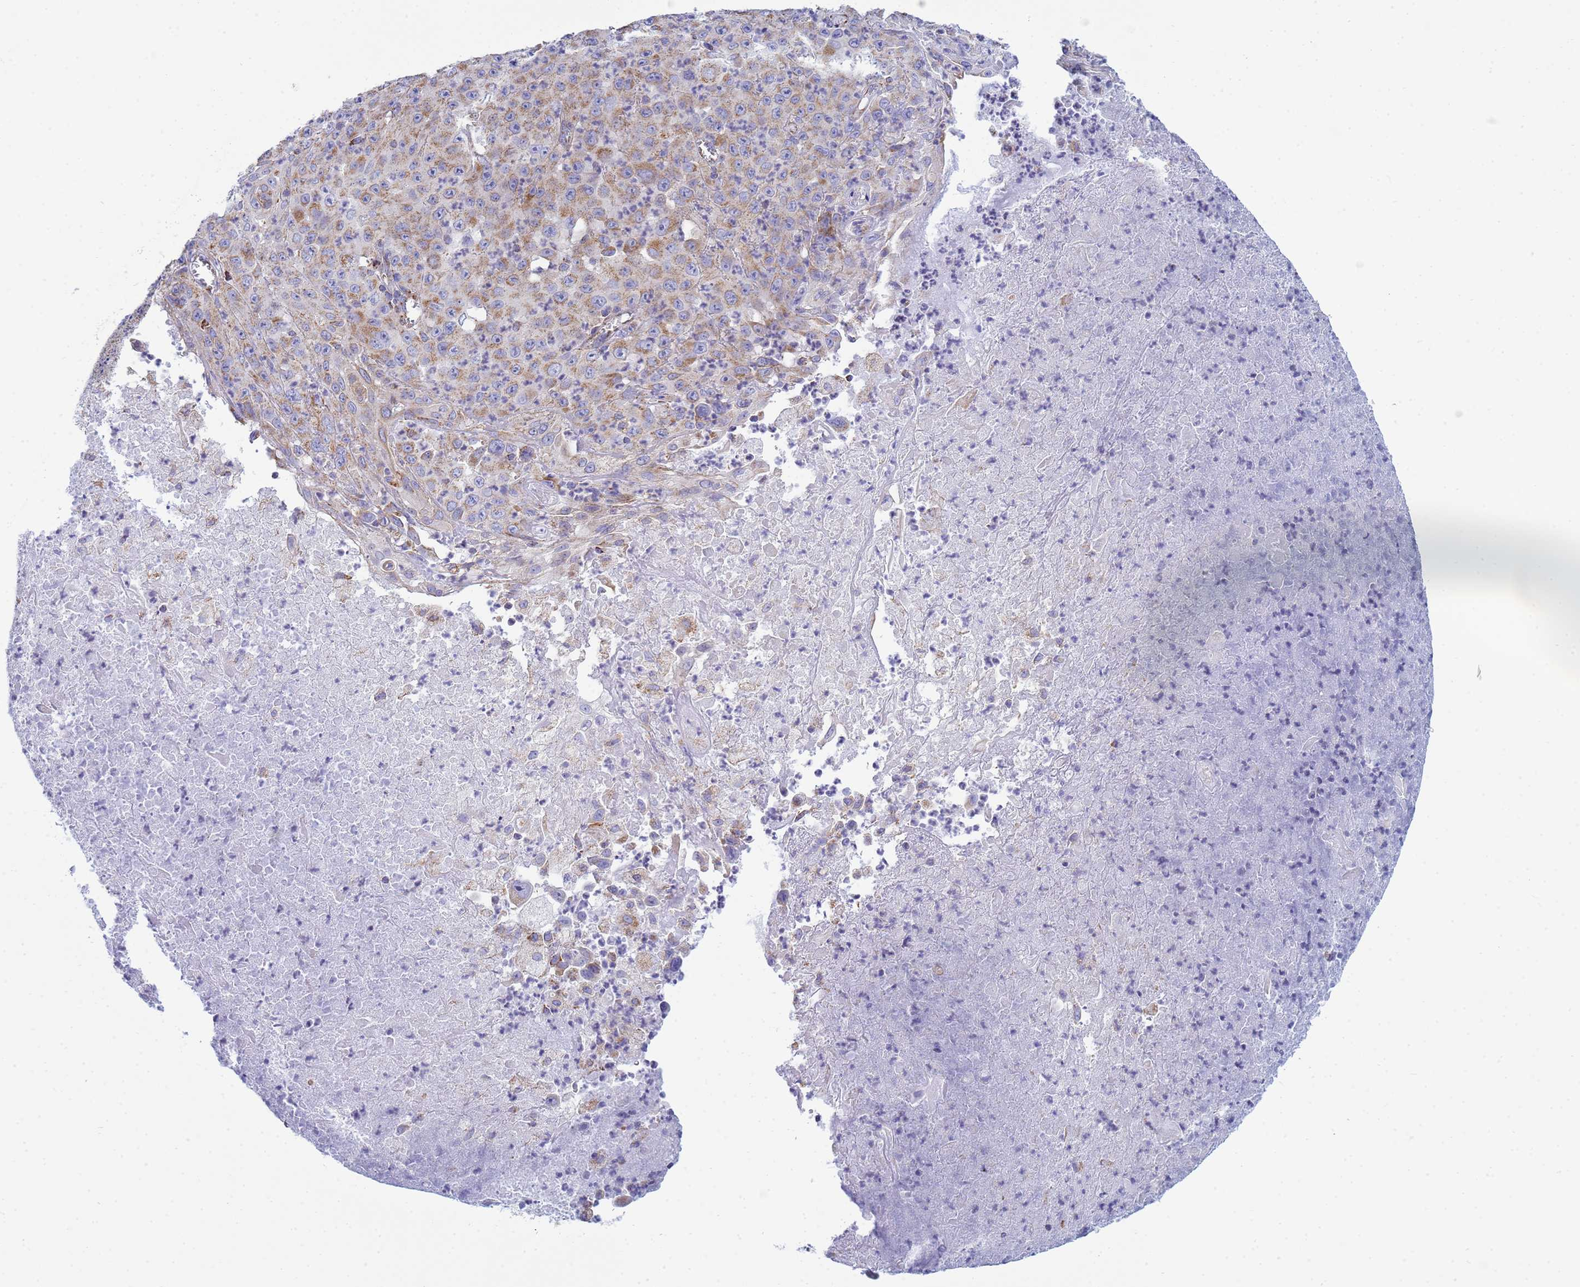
{"staining": {"intensity": "strong", "quantity": "25%-75%", "location": "cytoplasmic/membranous"}, "tissue": "melanoma", "cell_type": "Tumor cells", "image_type": "cancer", "snomed": [{"axis": "morphology", "description": "Malignant melanoma, Metastatic site"}, {"axis": "topography", "description": "Brain"}], "caption": "The photomicrograph demonstrates immunohistochemical staining of melanoma. There is strong cytoplasmic/membranous expression is appreciated in approximately 25%-75% of tumor cells. (brown staining indicates protein expression, while blue staining denotes nuclei).", "gene": "COQ4", "patient": {"sex": "female", "age": 53}}